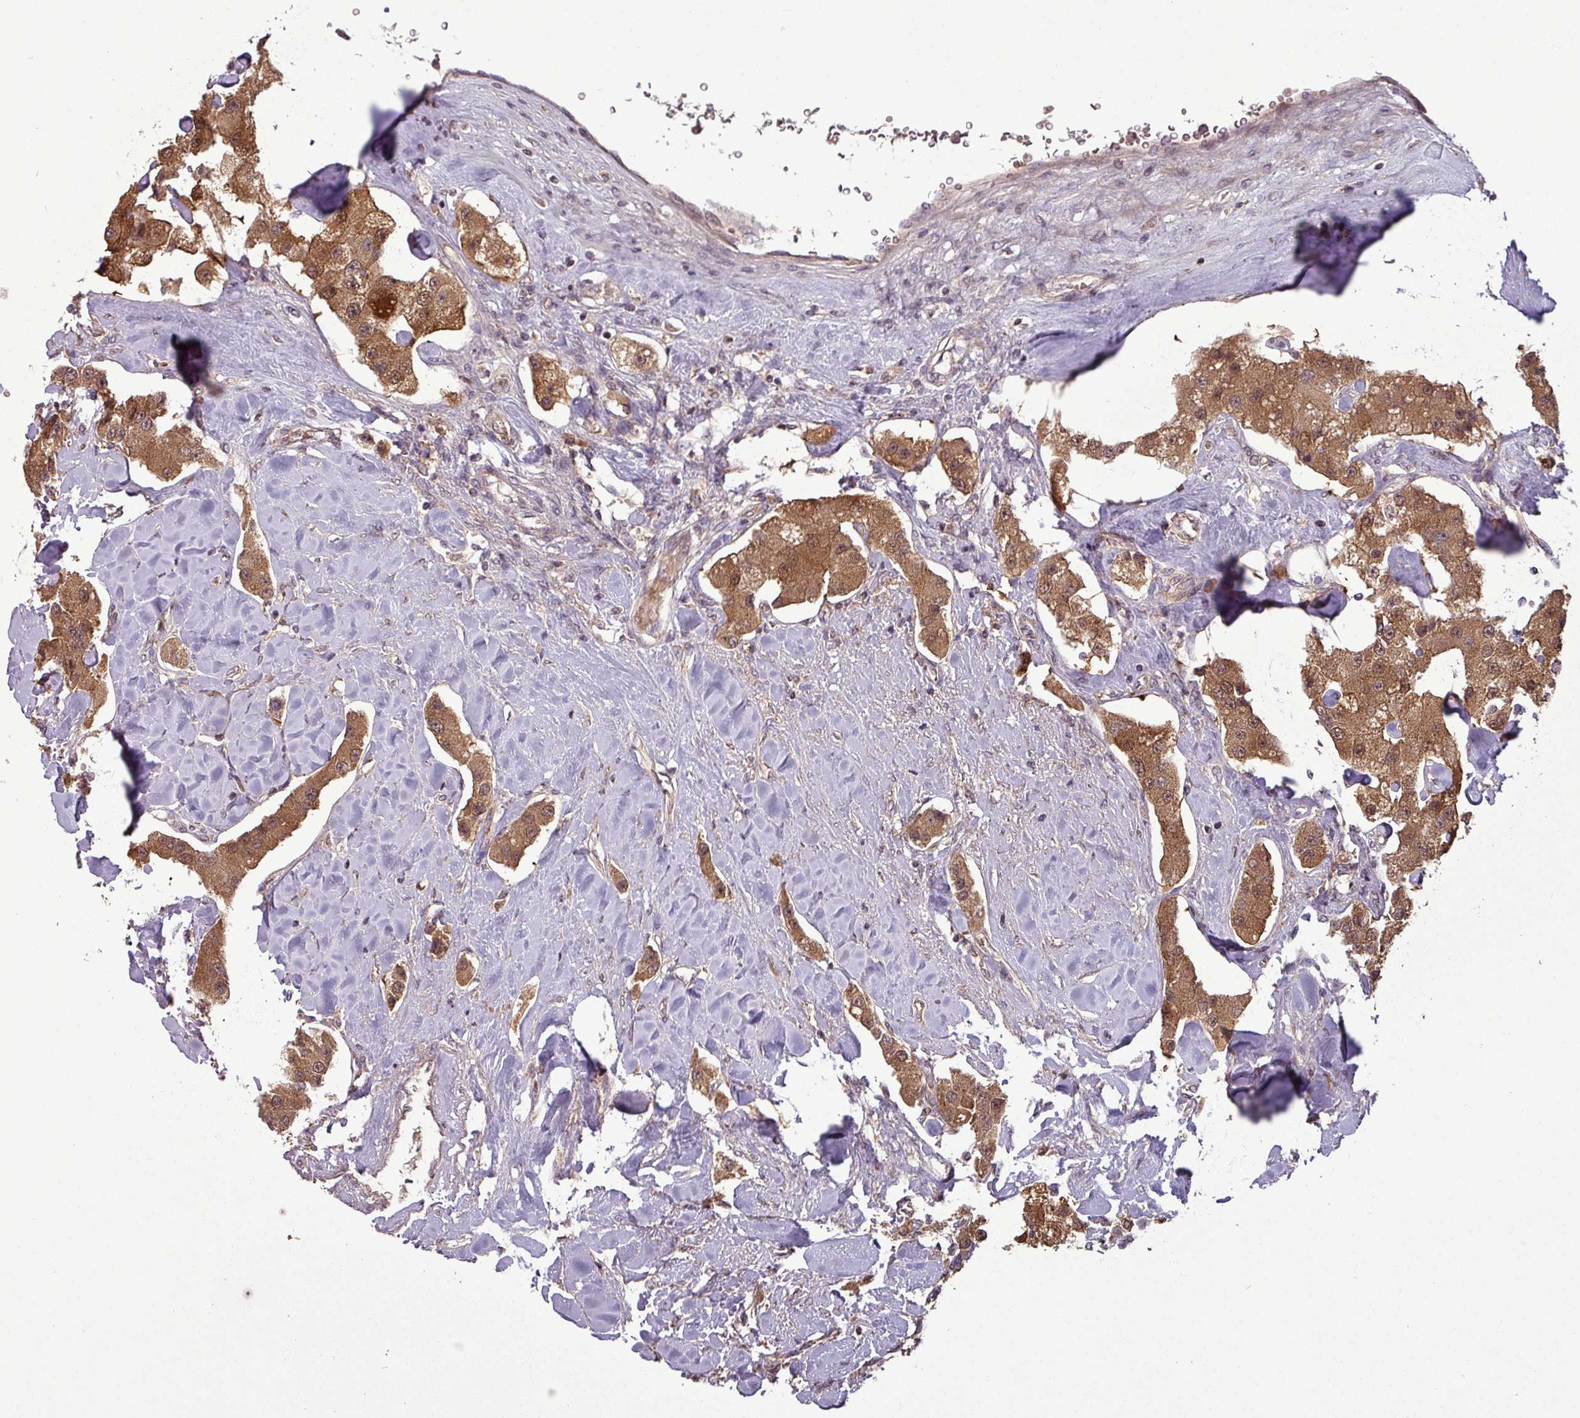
{"staining": {"intensity": "moderate", "quantity": ">75%", "location": "cytoplasmic/membranous,nuclear"}, "tissue": "carcinoid", "cell_type": "Tumor cells", "image_type": "cancer", "snomed": [{"axis": "morphology", "description": "Carcinoid, malignant, NOS"}, {"axis": "topography", "description": "Pancreas"}], "caption": "Protein expression analysis of human carcinoid (malignant) reveals moderate cytoplasmic/membranous and nuclear positivity in approximately >75% of tumor cells.", "gene": "NT5C3A", "patient": {"sex": "male", "age": 41}}